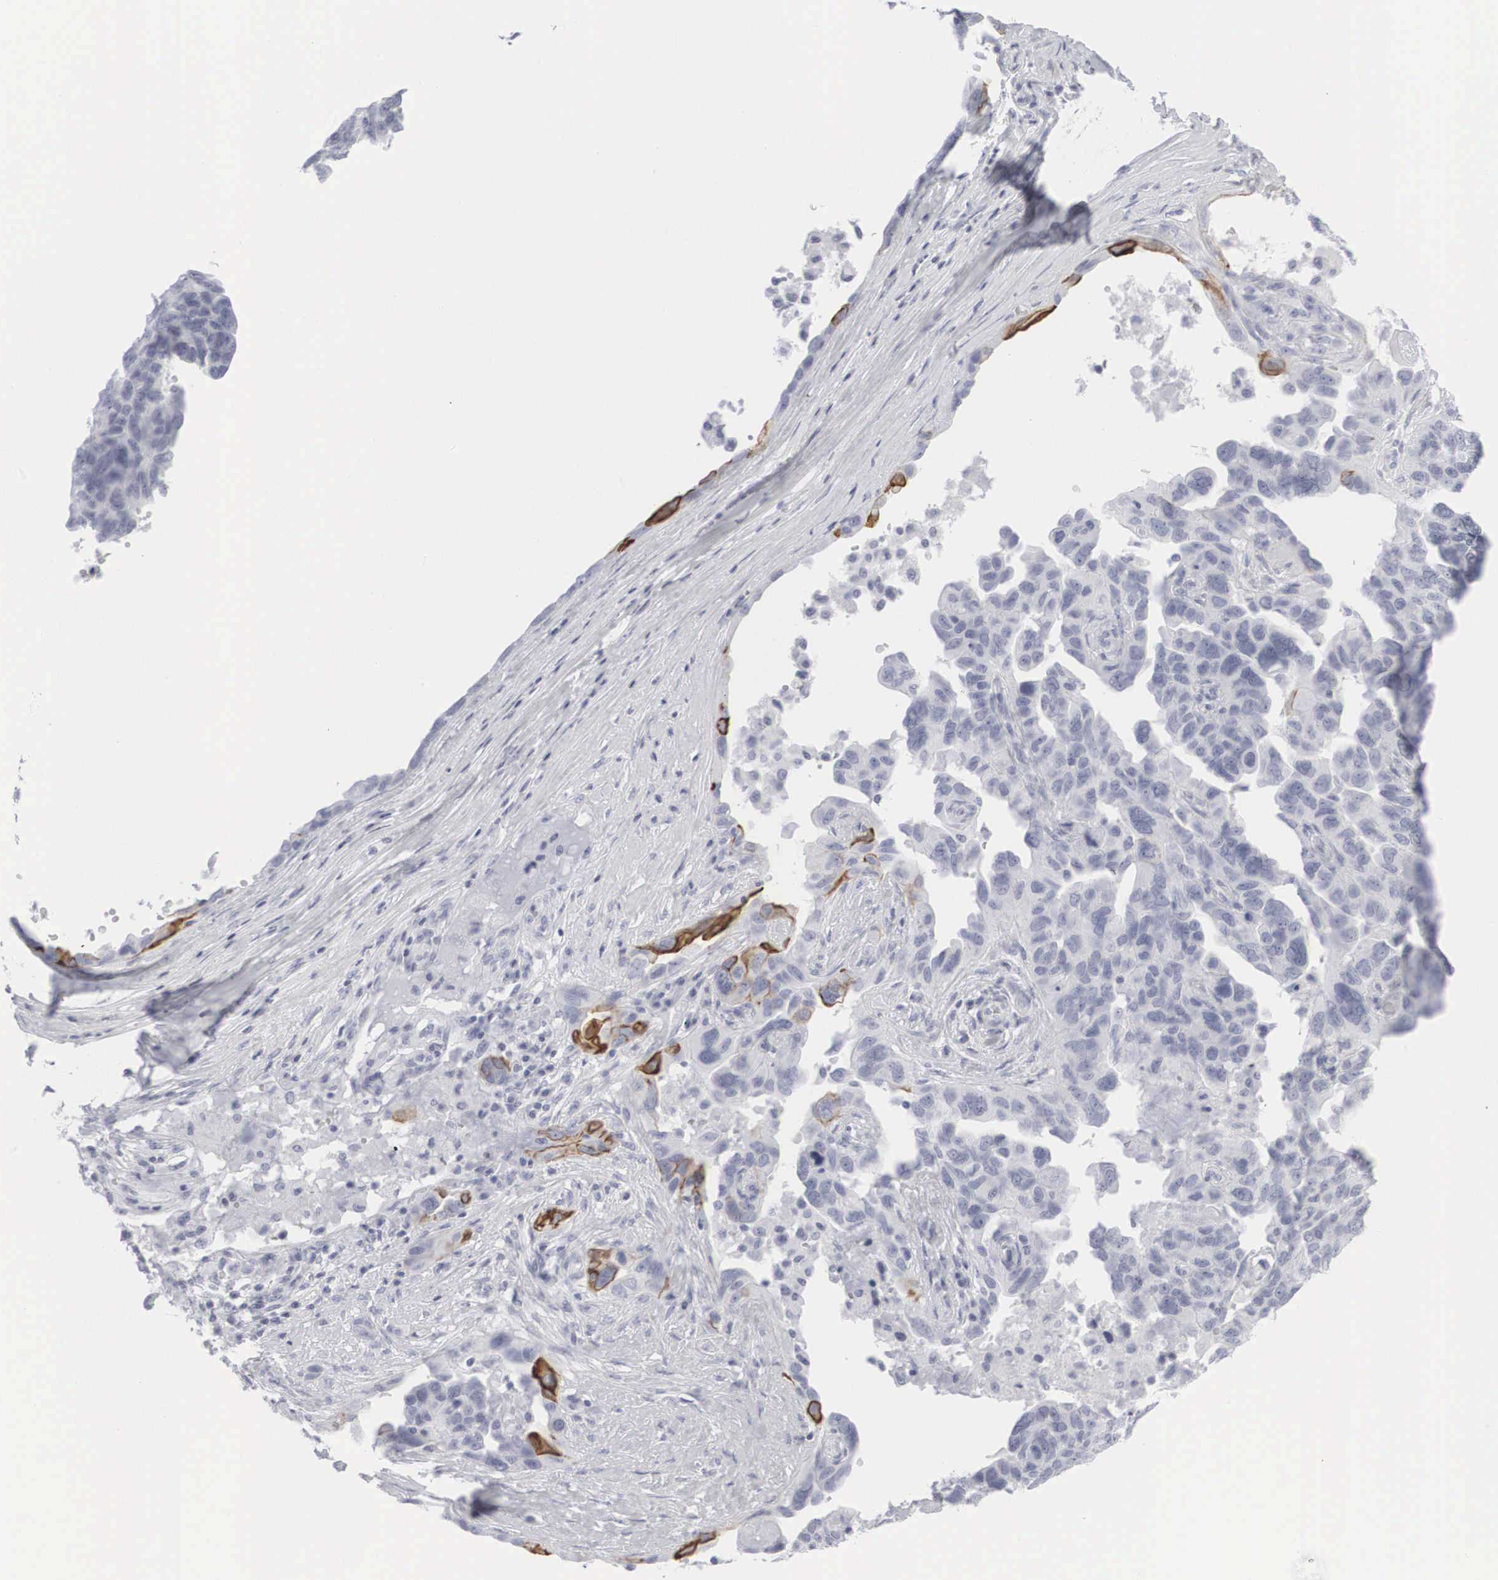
{"staining": {"intensity": "strong", "quantity": "<25%", "location": "cytoplasmic/membranous"}, "tissue": "ovarian cancer", "cell_type": "Tumor cells", "image_type": "cancer", "snomed": [{"axis": "morphology", "description": "Cystadenocarcinoma, serous, NOS"}, {"axis": "topography", "description": "Ovary"}], "caption": "Protein expression analysis of ovarian serous cystadenocarcinoma exhibits strong cytoplasmic/membranous staining in approximately <25% of tumor cells.", "gene": "KRT14", "patient": {"sex": "female", "age": 64}}